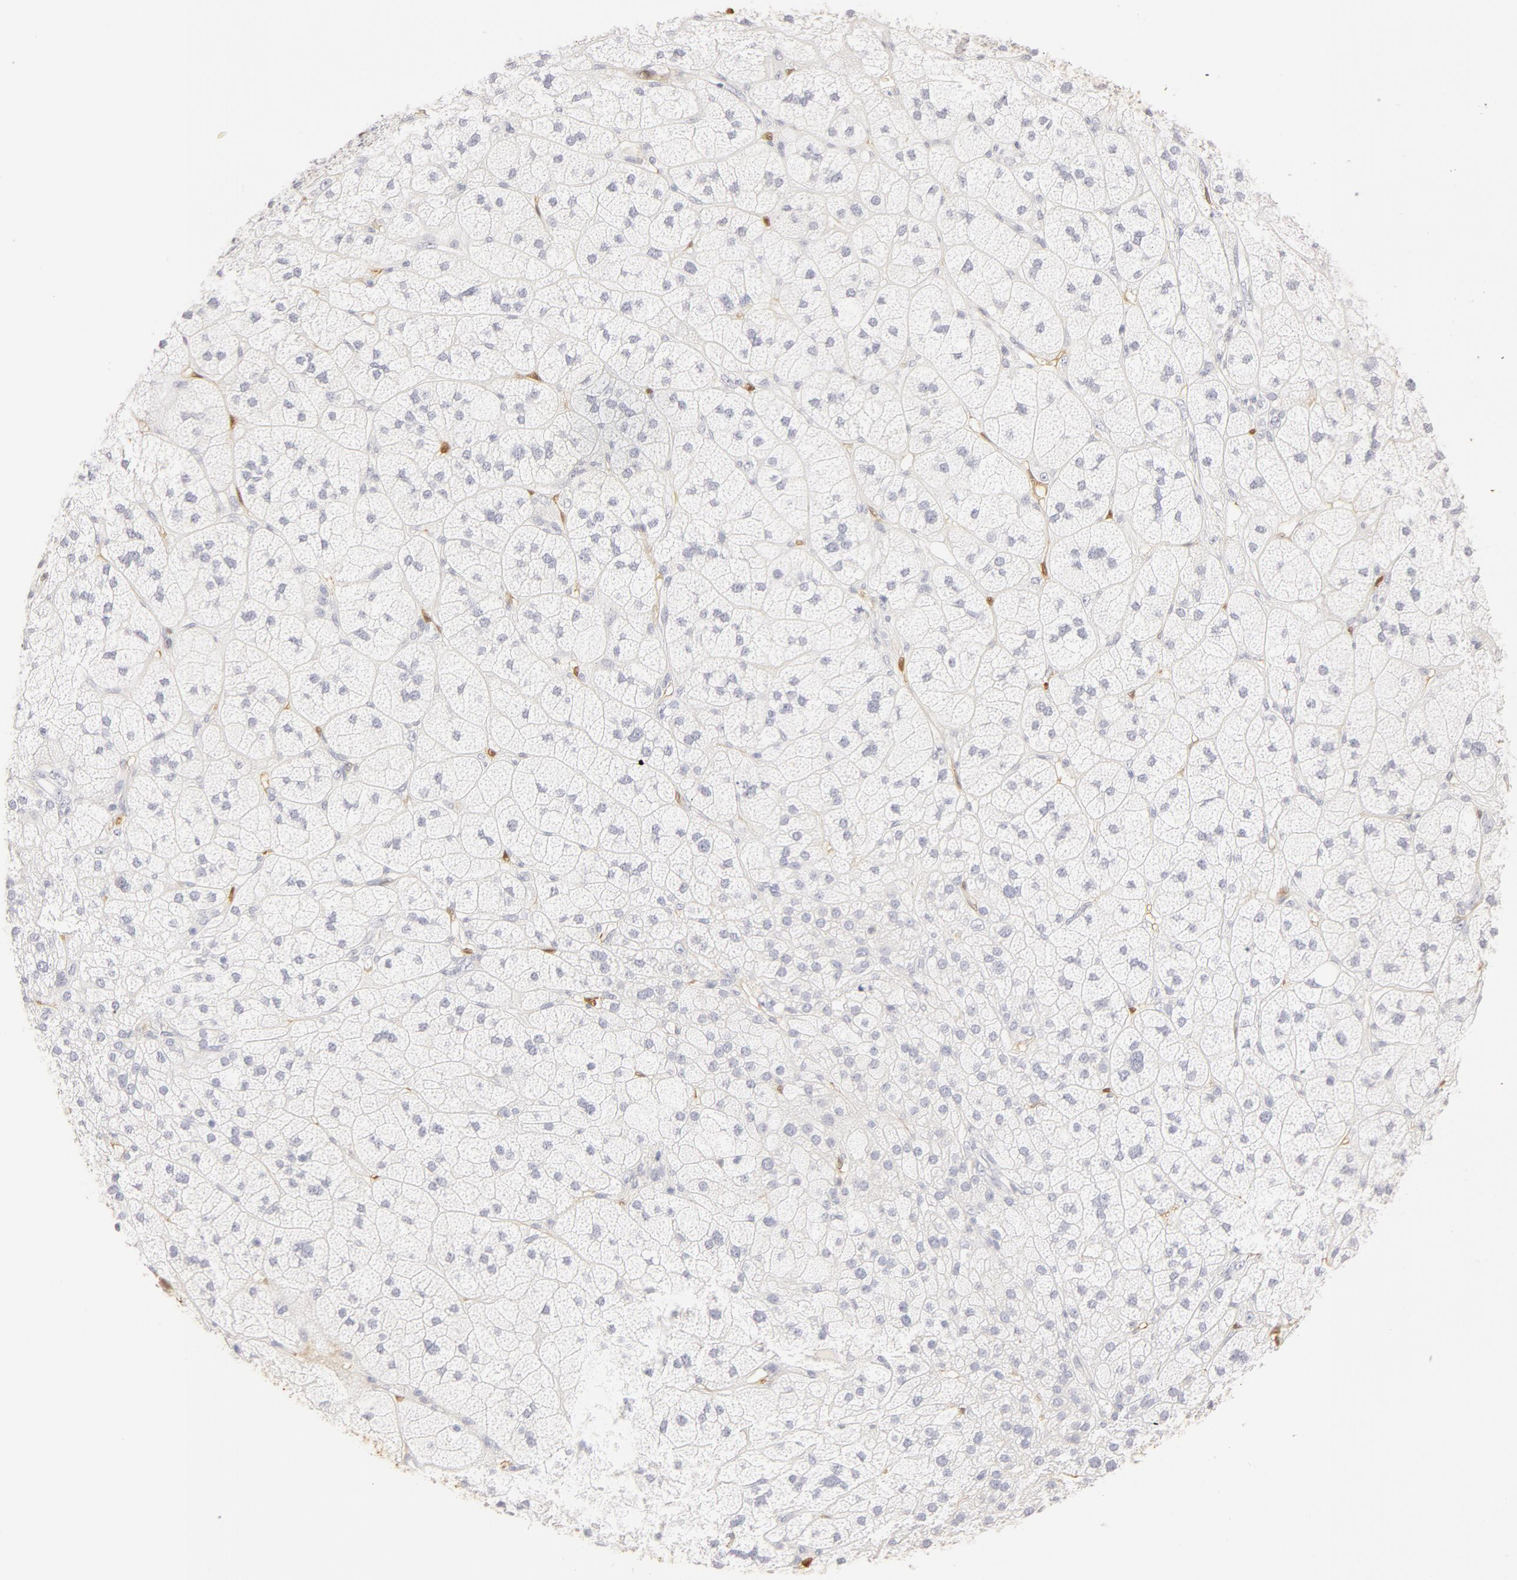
{"staining": {"intensity": "negative", "quantity": "none", "location": "none"}, "tissue": "adrenal gland", "cell_type": "Glandular cells", "image_type": "normal", "snomed": [{"axis": "morphology", "description": "Normal tissue, NOS"}, {"axis": "topography", "description": "Adrenal gland"}], "caption": "There is no significant positivity in glandular cells of adrenal gland.", "gene": "CA2", "patient": {"sex": "female", "age": 60}}